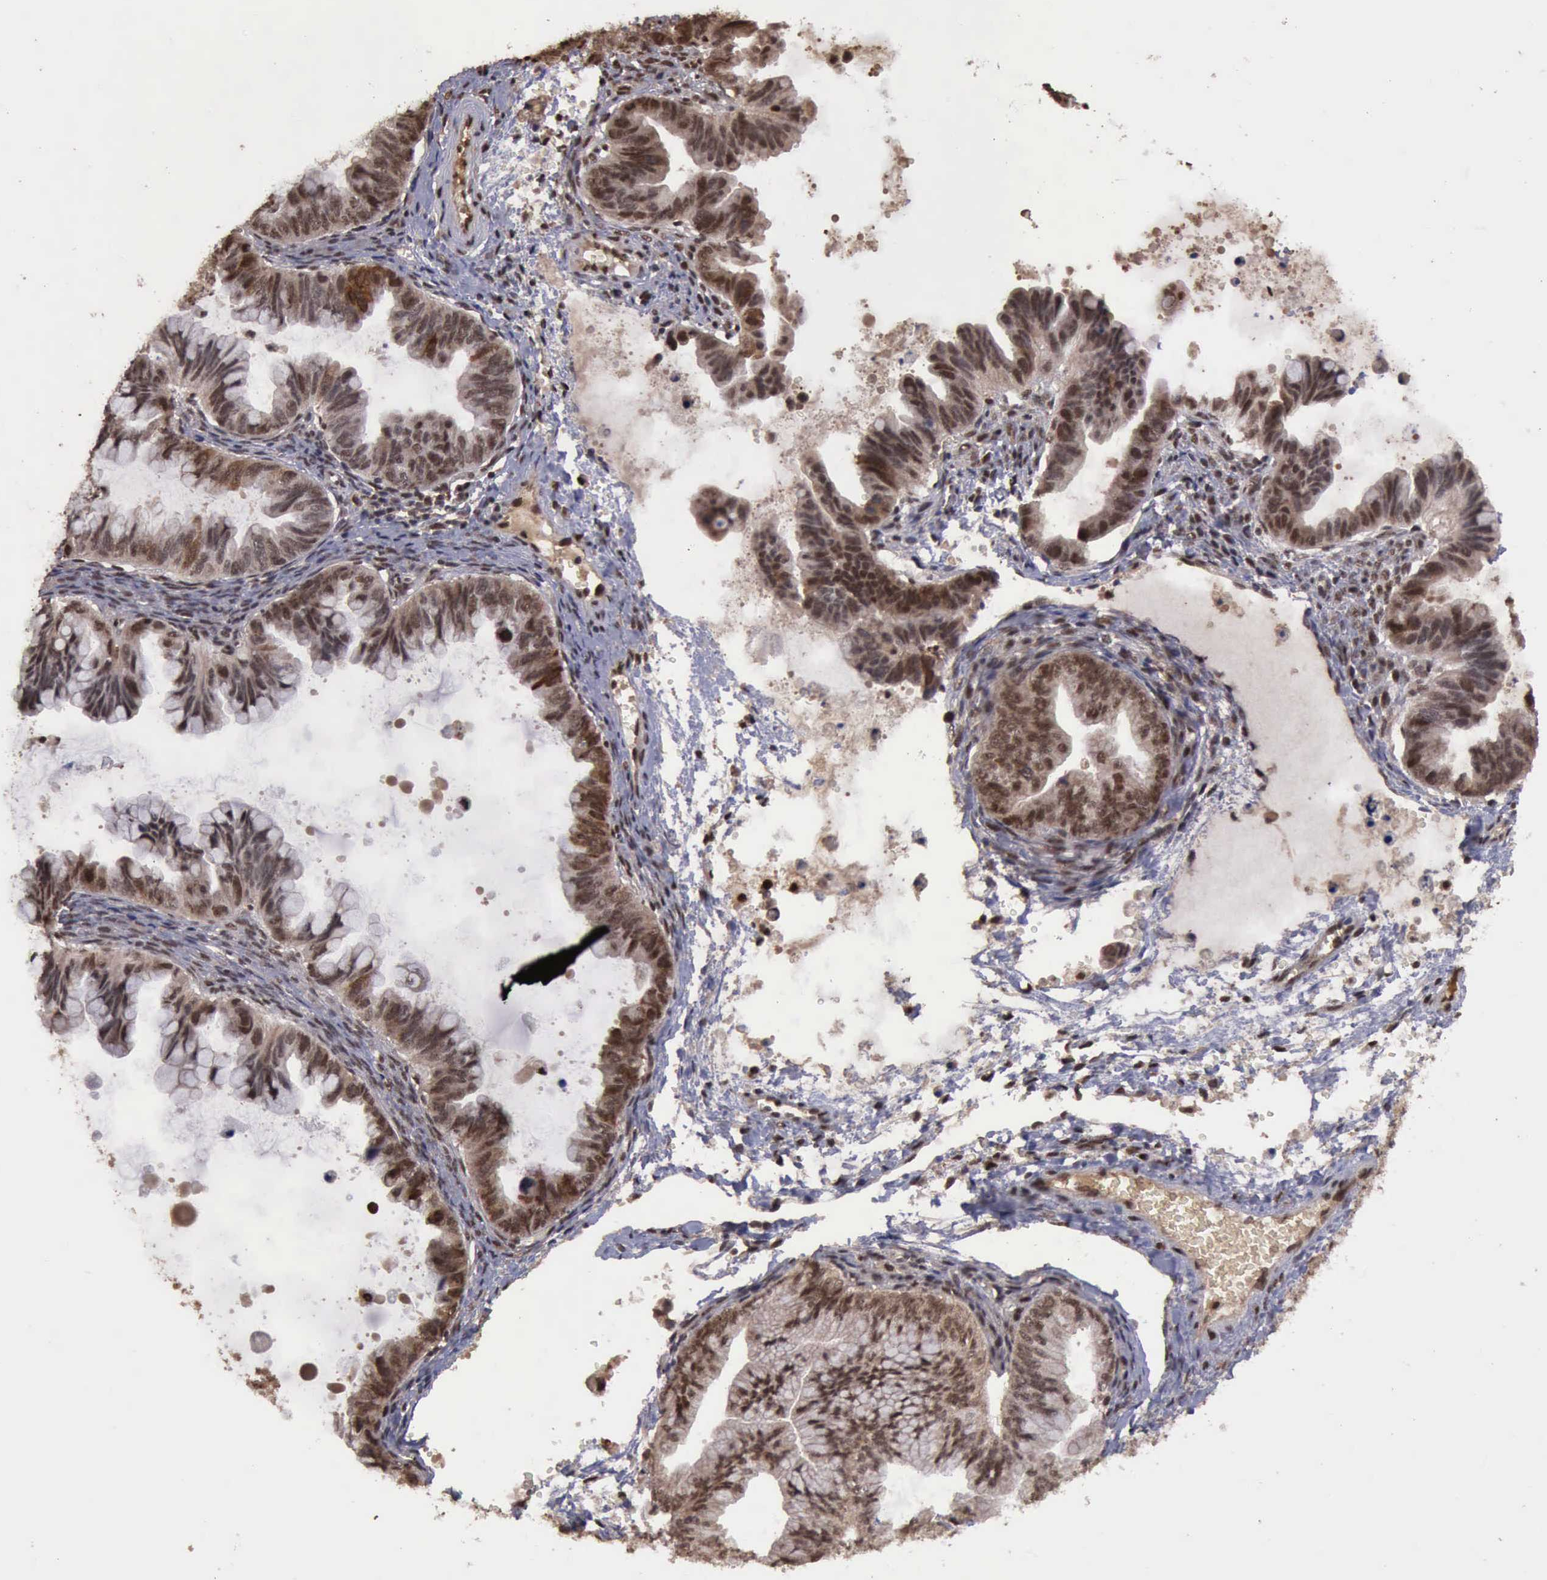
{"staining": {"intensity": "strong", "quantity": ">75%", "location": "cytoplasmic/membranous,nuclear"}, "tissue": "ovarian cancer", "cell_type": "Tumor cells", "image_type": "cancer", "snomed": [{"axis": "morphology", "description": "Cystadenocarcinoma, mucinous, NOS"}, {"axis": "topography", "description": "Ovary"}], "caption": "An image of mucinous cystadenocarcinoma (ovarian) stained for a protein demonstrates strong cytoplasmic/membranous and nuclear brown staining in tumor cells.", "gene": "TRMT2A", "patient": {"sex": "female", "age": 36}}